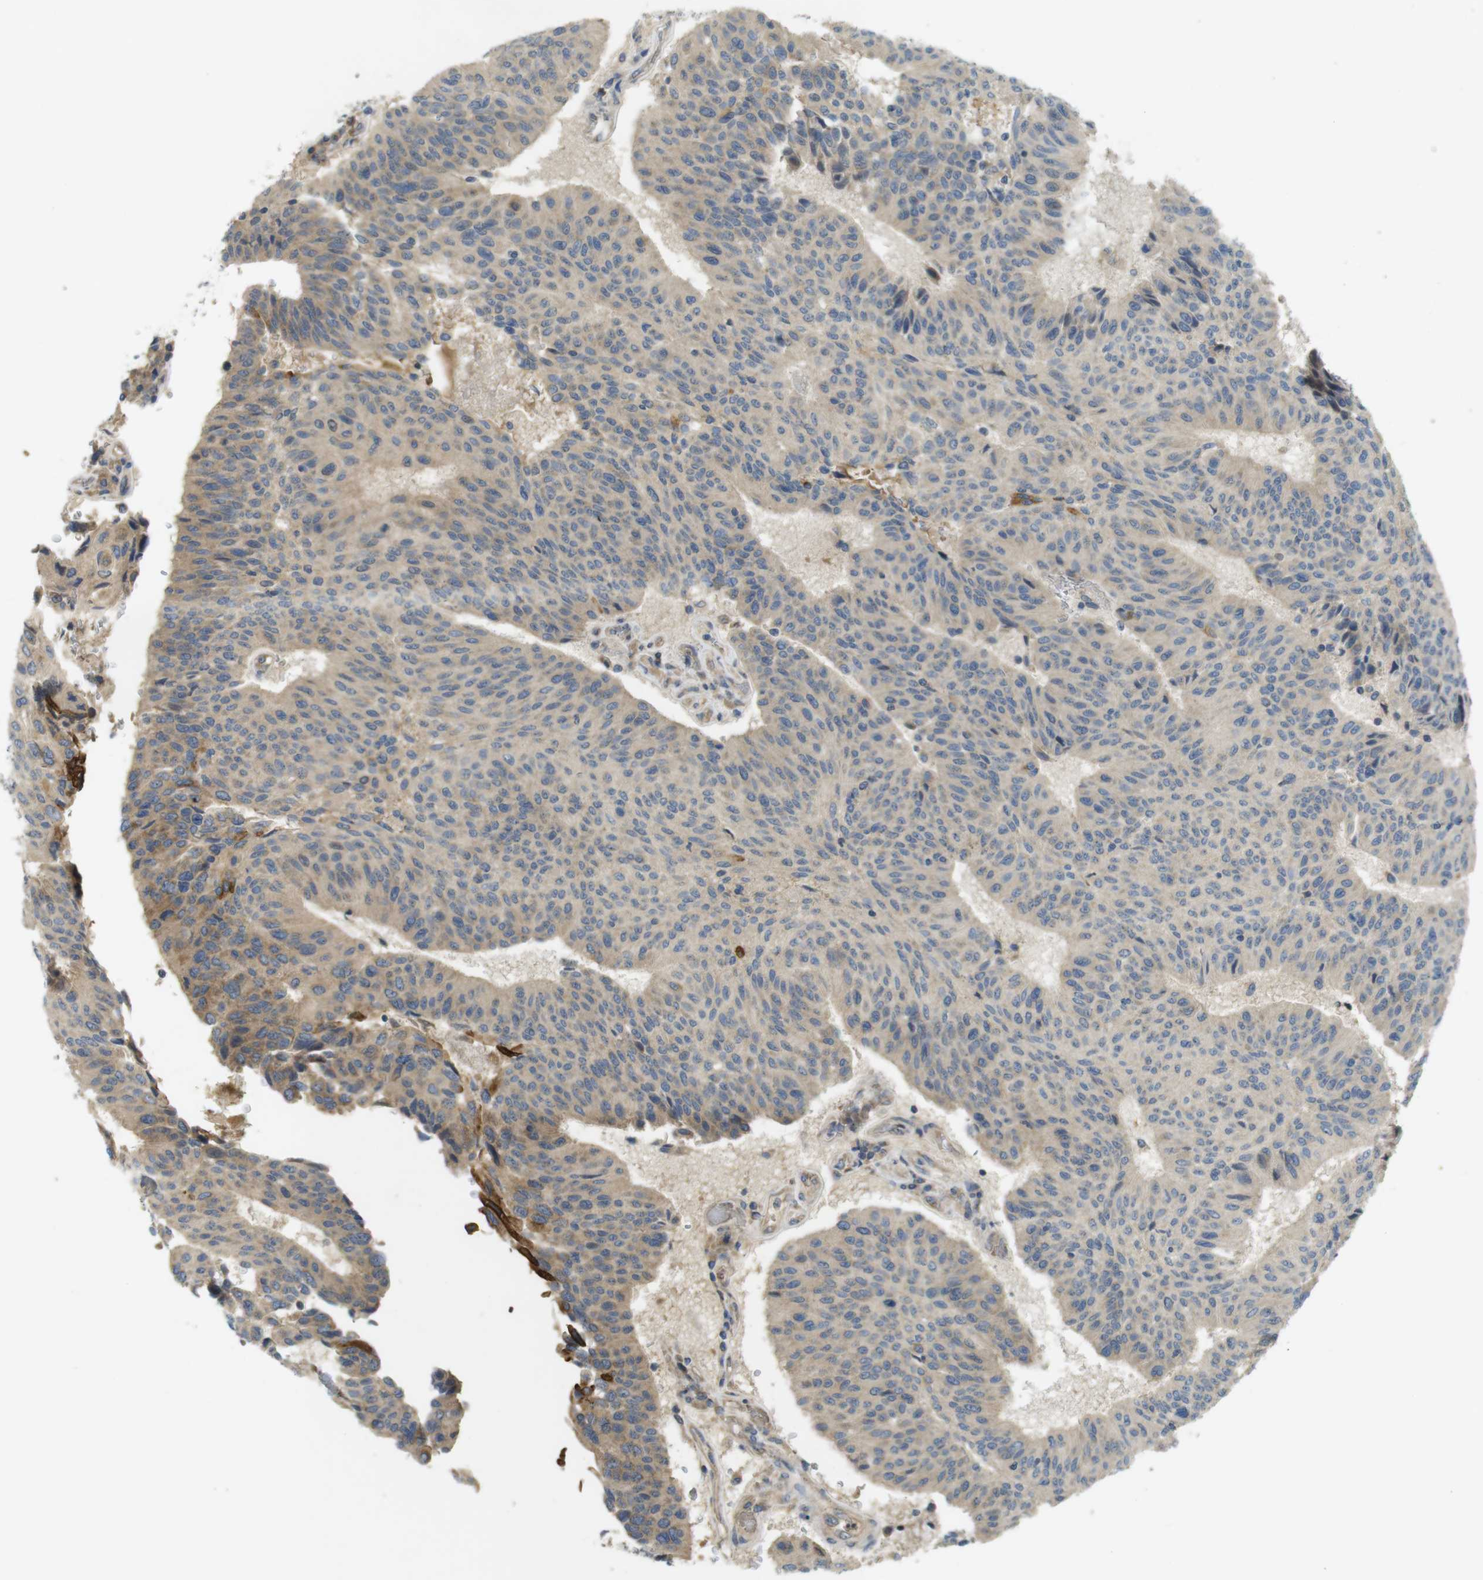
{"staining": {"intensity": "weak", "quantity": ">75%", "location": "cytoplasmic/membranous"}, "tissue": "urothelial cancer", "cell_type": "Tumor cells", "image_type": "cancer", "snomed": [{"axis": "morphology", "description": "Urothelial carcinoma, High grade"}, {"axis": "topography", "description": "Urinary bladder"}], "caption": "Immunohistochemical staining of human high-grade urothelial carcinoma reveals low levels of weak cytoplasmic/membranous protein staining in about >75% of tumor cells.", "gene": "CLTC", "patient": {"sex": "male", "age": 66}}